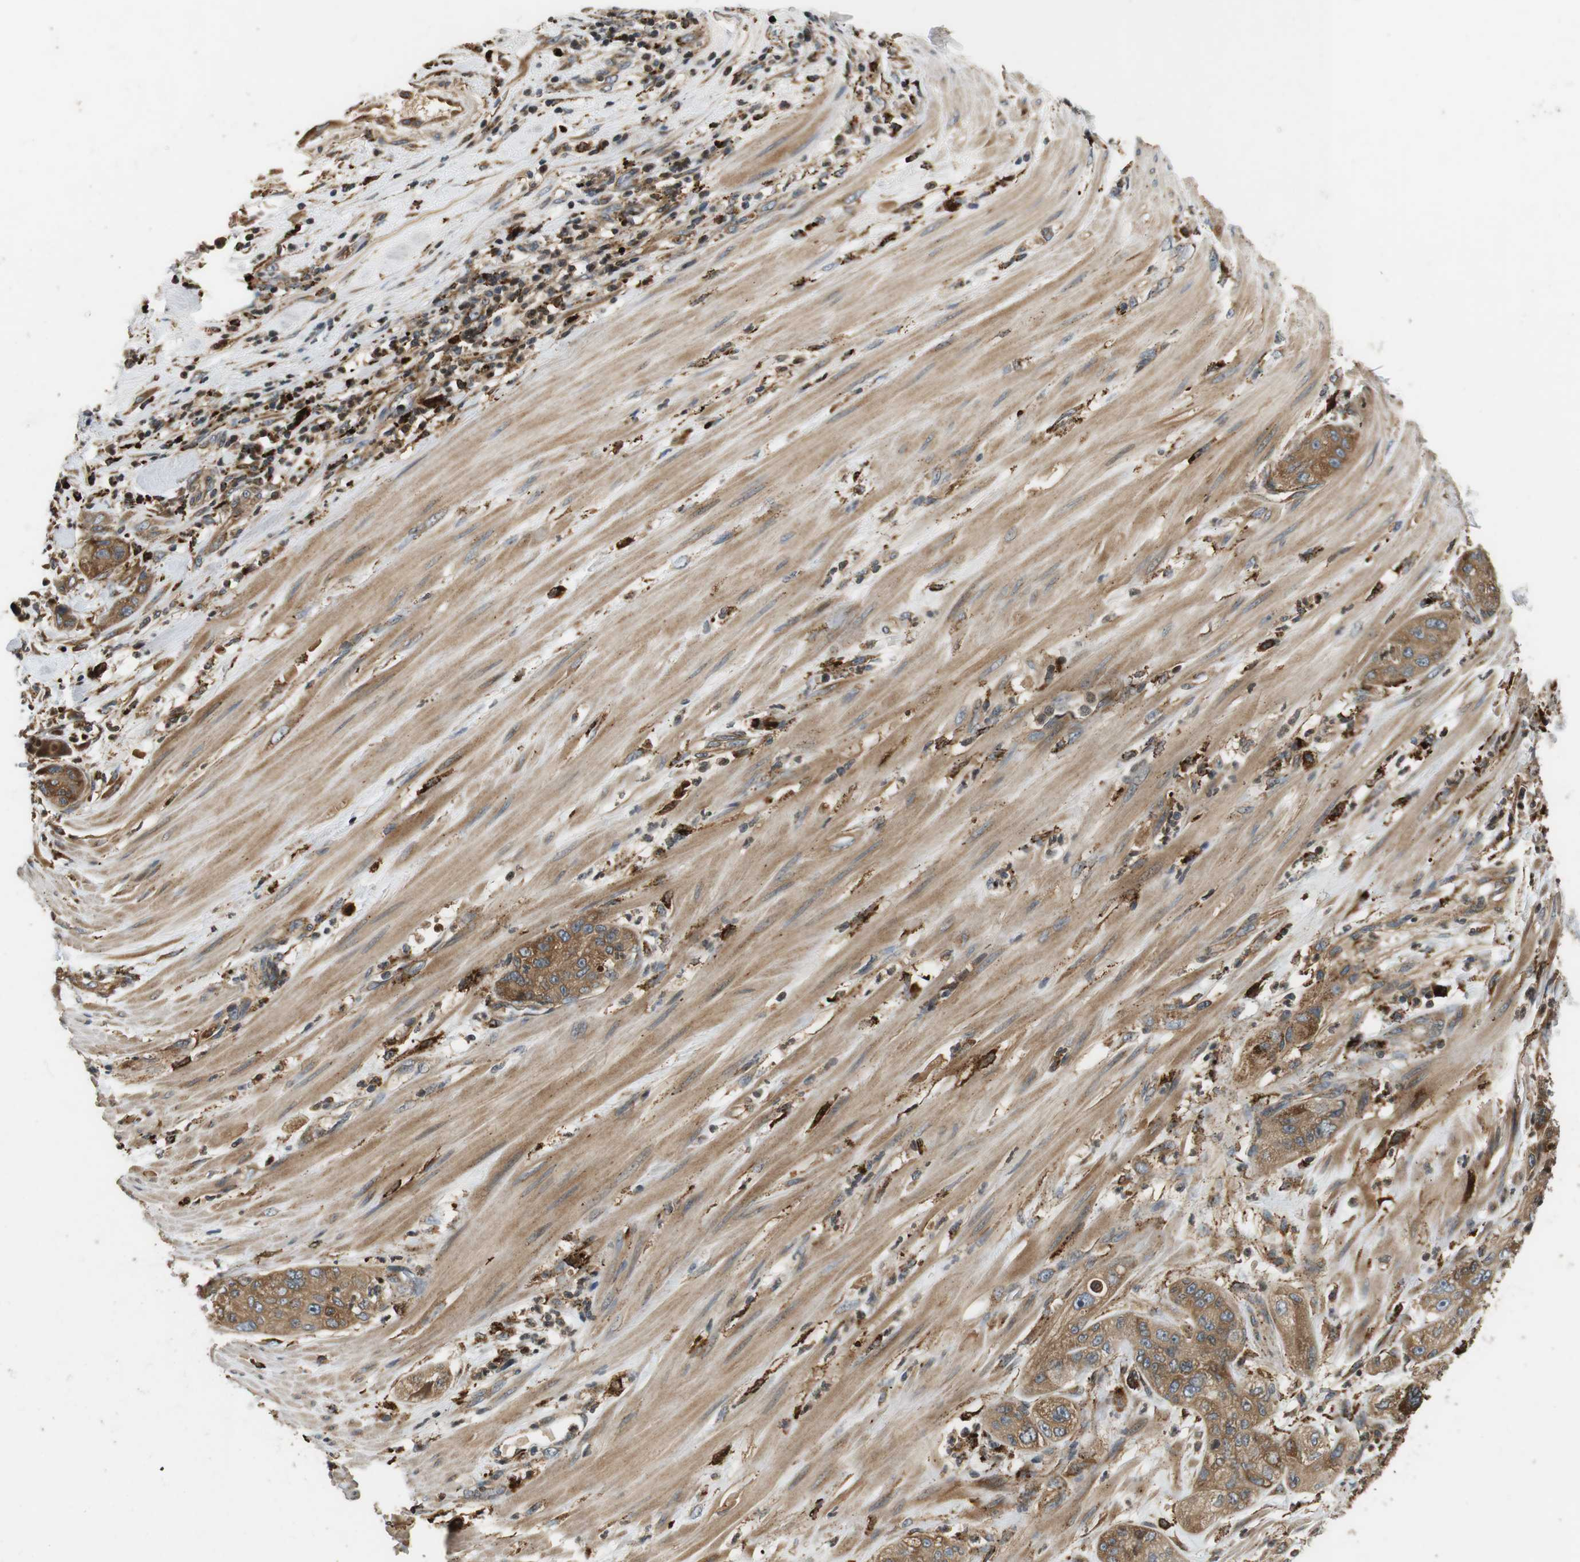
{"staining": {"intensity": "moderate", "quantity": ">75%", "location": "cytoplasmic/membranous"}, "tissue": "pancreatic cancer", "cell_type": "Tumor cells", "image_type": "cancer", "snomed": [{"axis": "morphology", "description": "Adenocarcinoma, NOS"}, {"axis": "topography", "description": "Pancreas"}], "caption": "A brown stain shows moderate cytoplasmic/membranous staining of a protein in human adenocarcinoma (pancreatic) tumor cells. The staining was performed using DAB, with brown indicating positive protein expression. Nuclei are stained blue with hematoxylin.", "gene": "TXNRD1", "patient": {"sex": "female", "age": 78}}